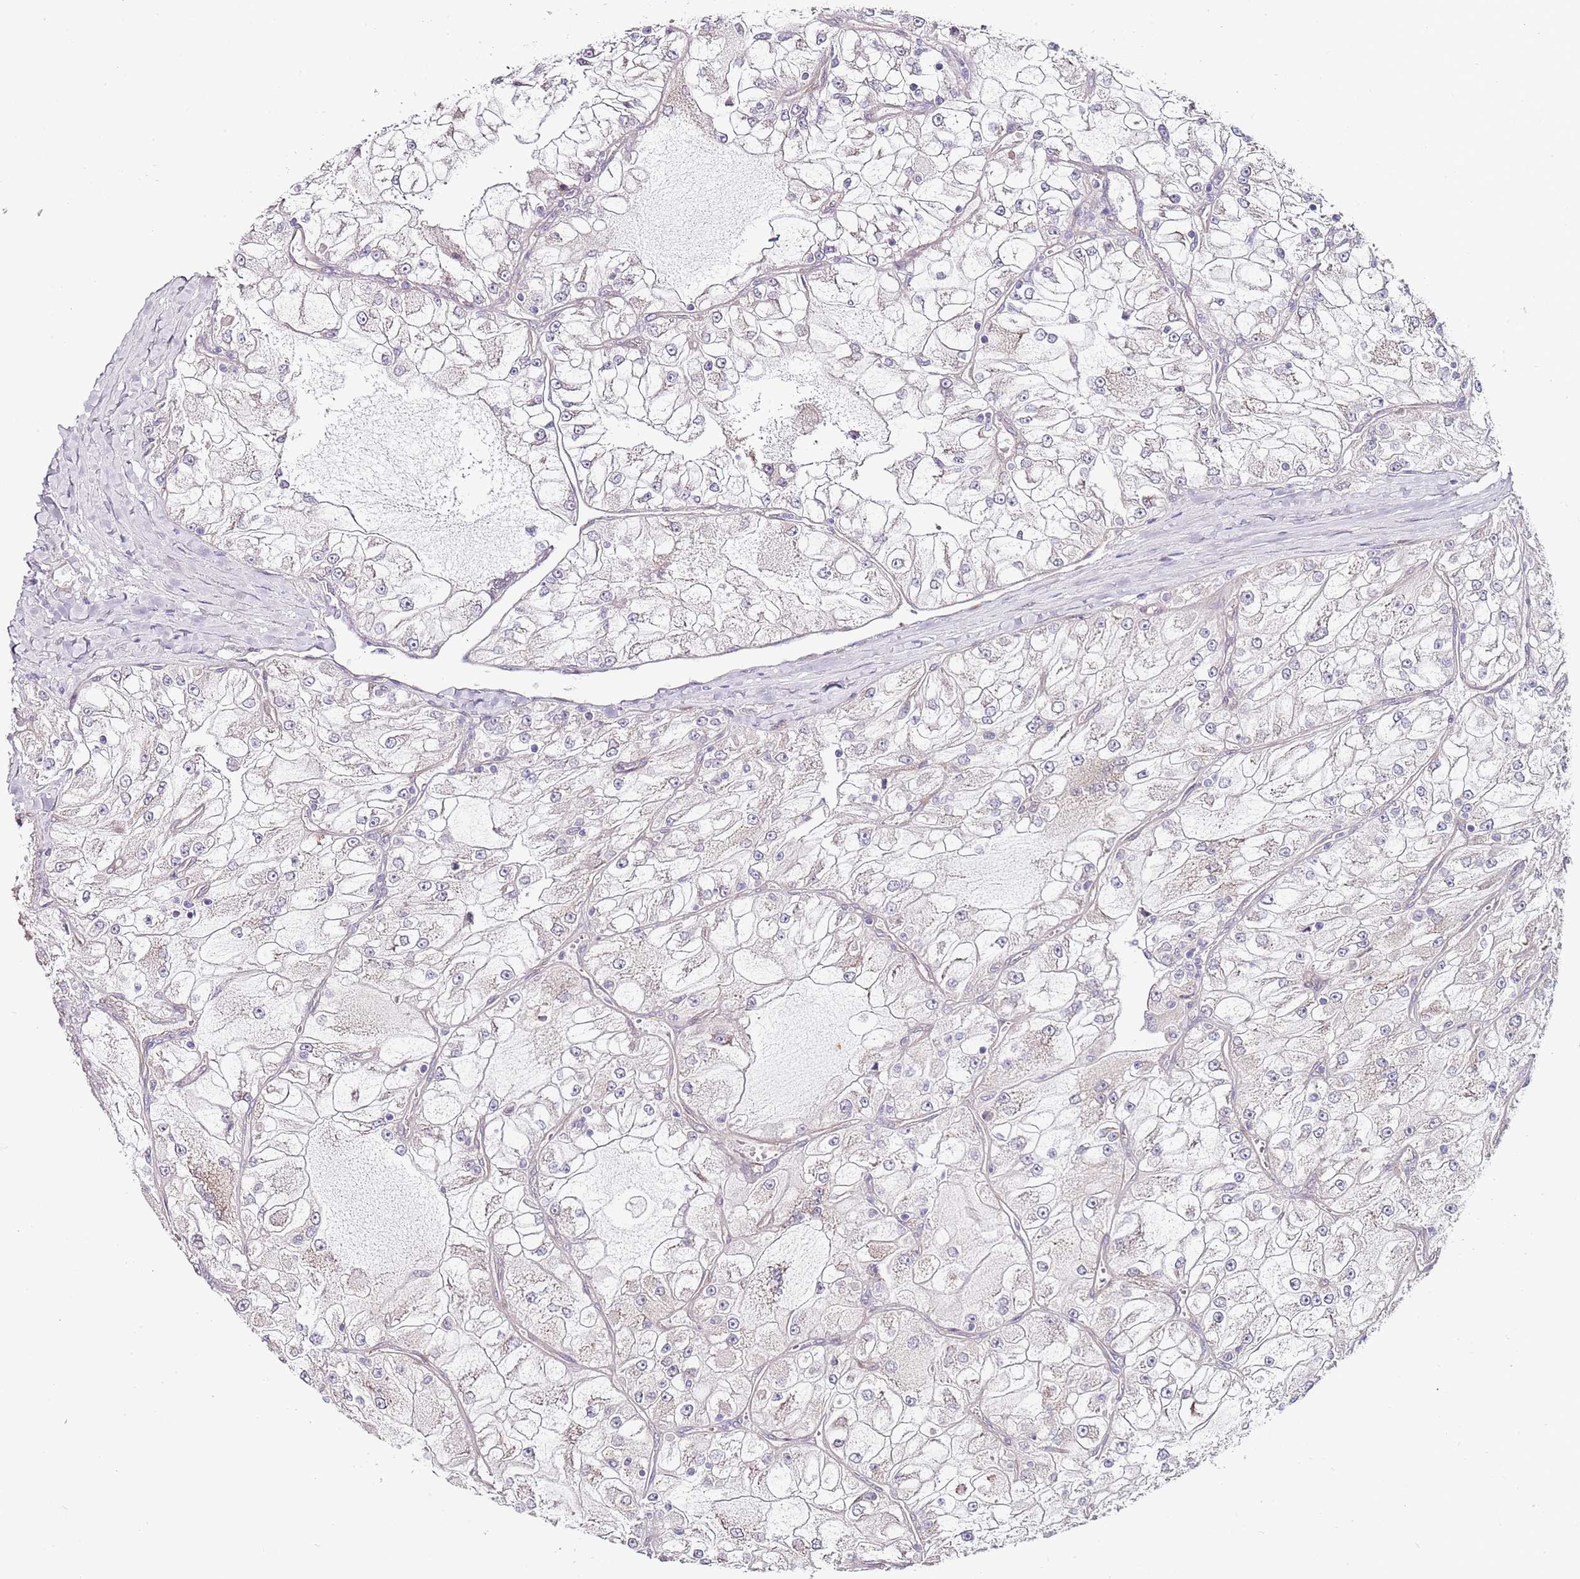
{"staining": {"intensity": "negative", "quantity": "none", "location": "none"}, "tissue": "renal cancer", "cell_type": "Tumor cells", "image_type": "cancer", "snomed": [{"axis": "morphology", "description": "Adenocarcinoma, NOS"}, {"axis": "topography", "description": "Kidney"}], "caption": "Immunohistochemical staining of human renal cancer (adenocarcinoma) exhibits no significant staining in tumor cells. (DAB (3,3'-diaminobenzidine) IHC, high magnification).", "gene": "TBC1D9", "patient": {"sex": "female", "age": 72}}